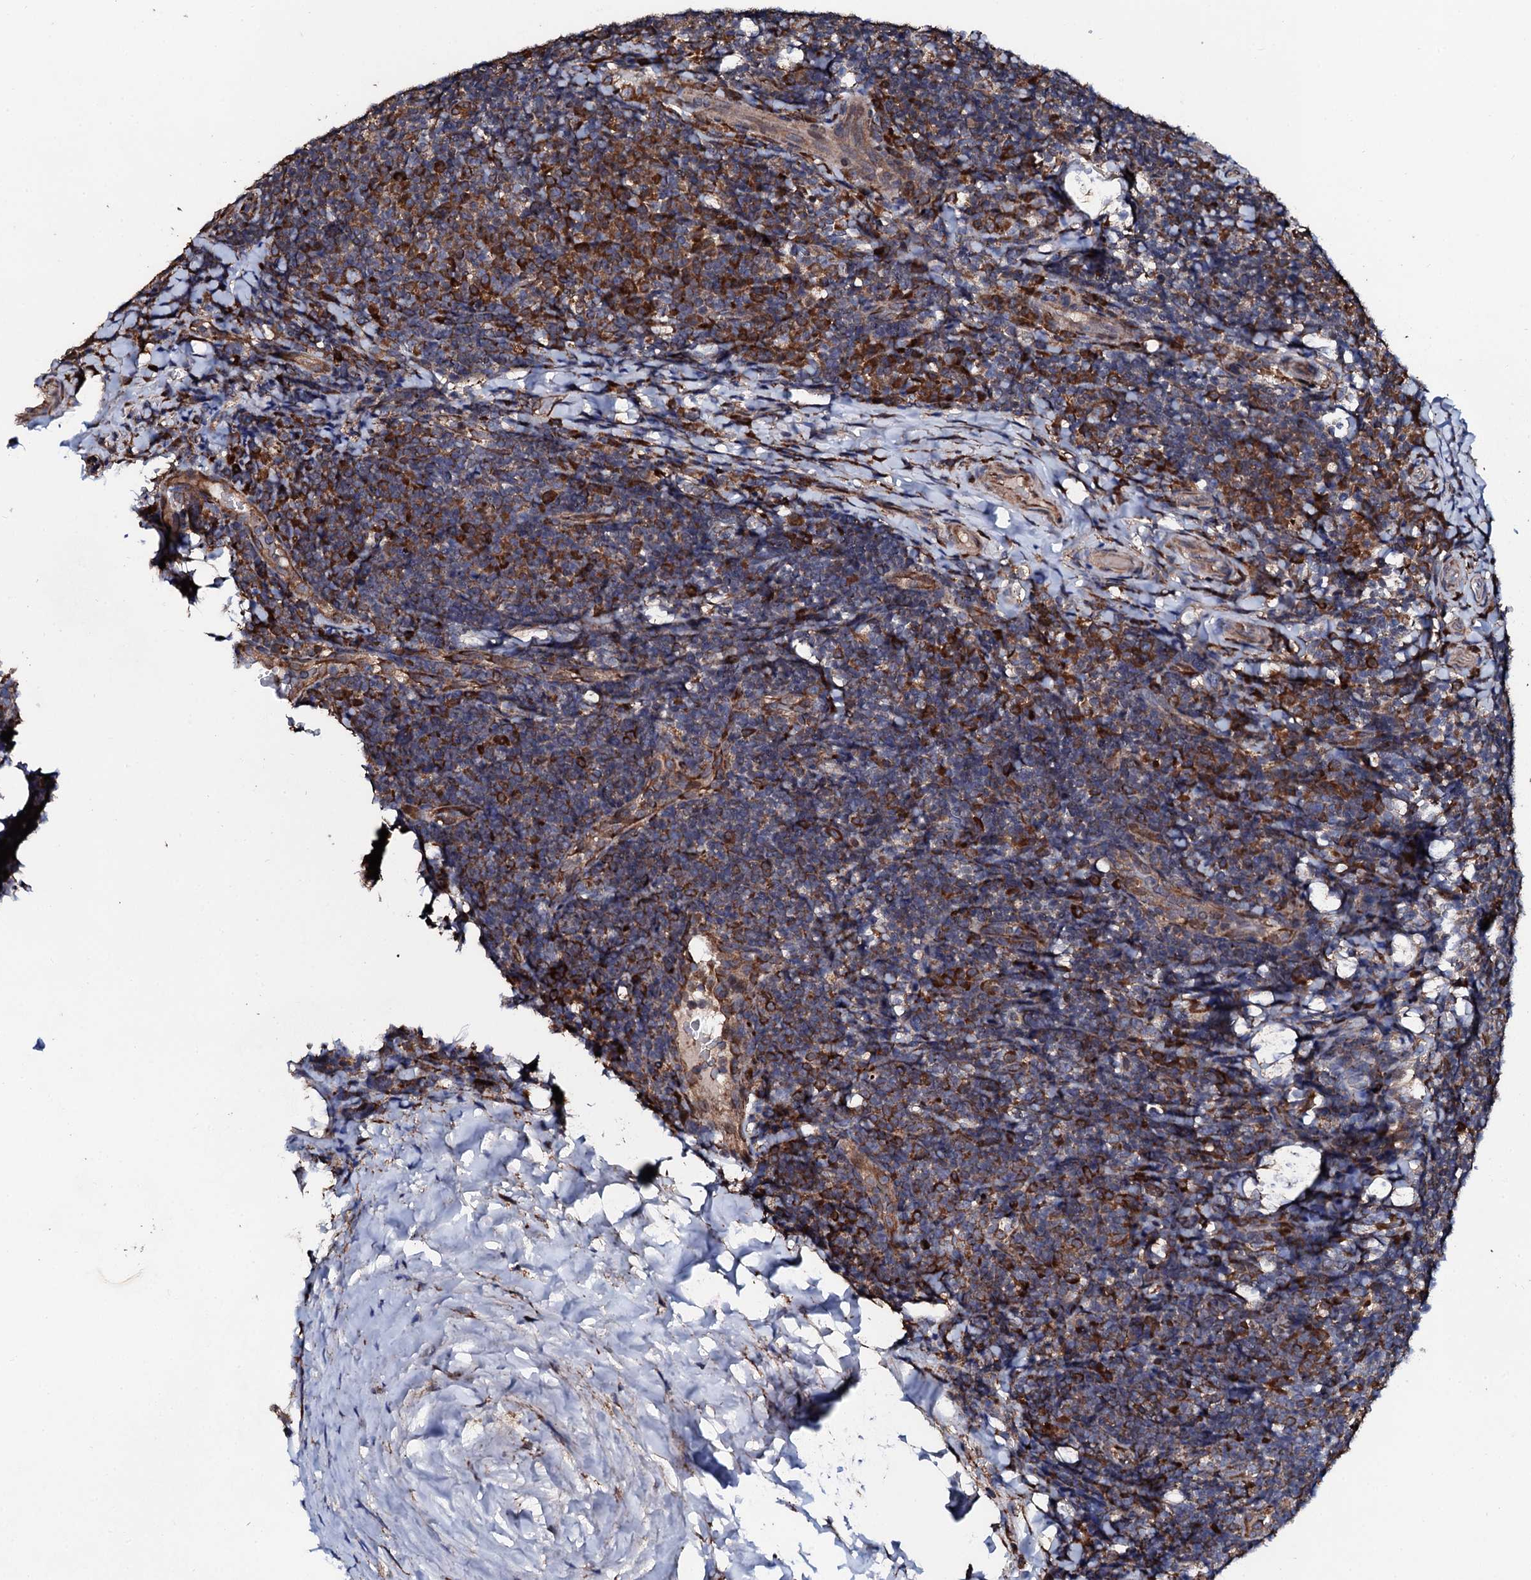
{"staining": {"intensity": "strong", "quantity": "<25%", "location": "cytoplasmic/membranous"}, "tissue": "tonsil", "cell_type": "Germinal center cells", "image_type": "normal", "snomed": [{"axis": "morphology", "description": "Normal tissue, NOS"}, {"axis": "topography", "description": "Tonsil"}], "caption": "Protein analysis of unremarkable tonsil demonstrates strong cytoplasmic/membranous positivity in about <25% of germinal center cells.", "gene": "CKAP5", "patient": {"sex": "male", "age": 17}}